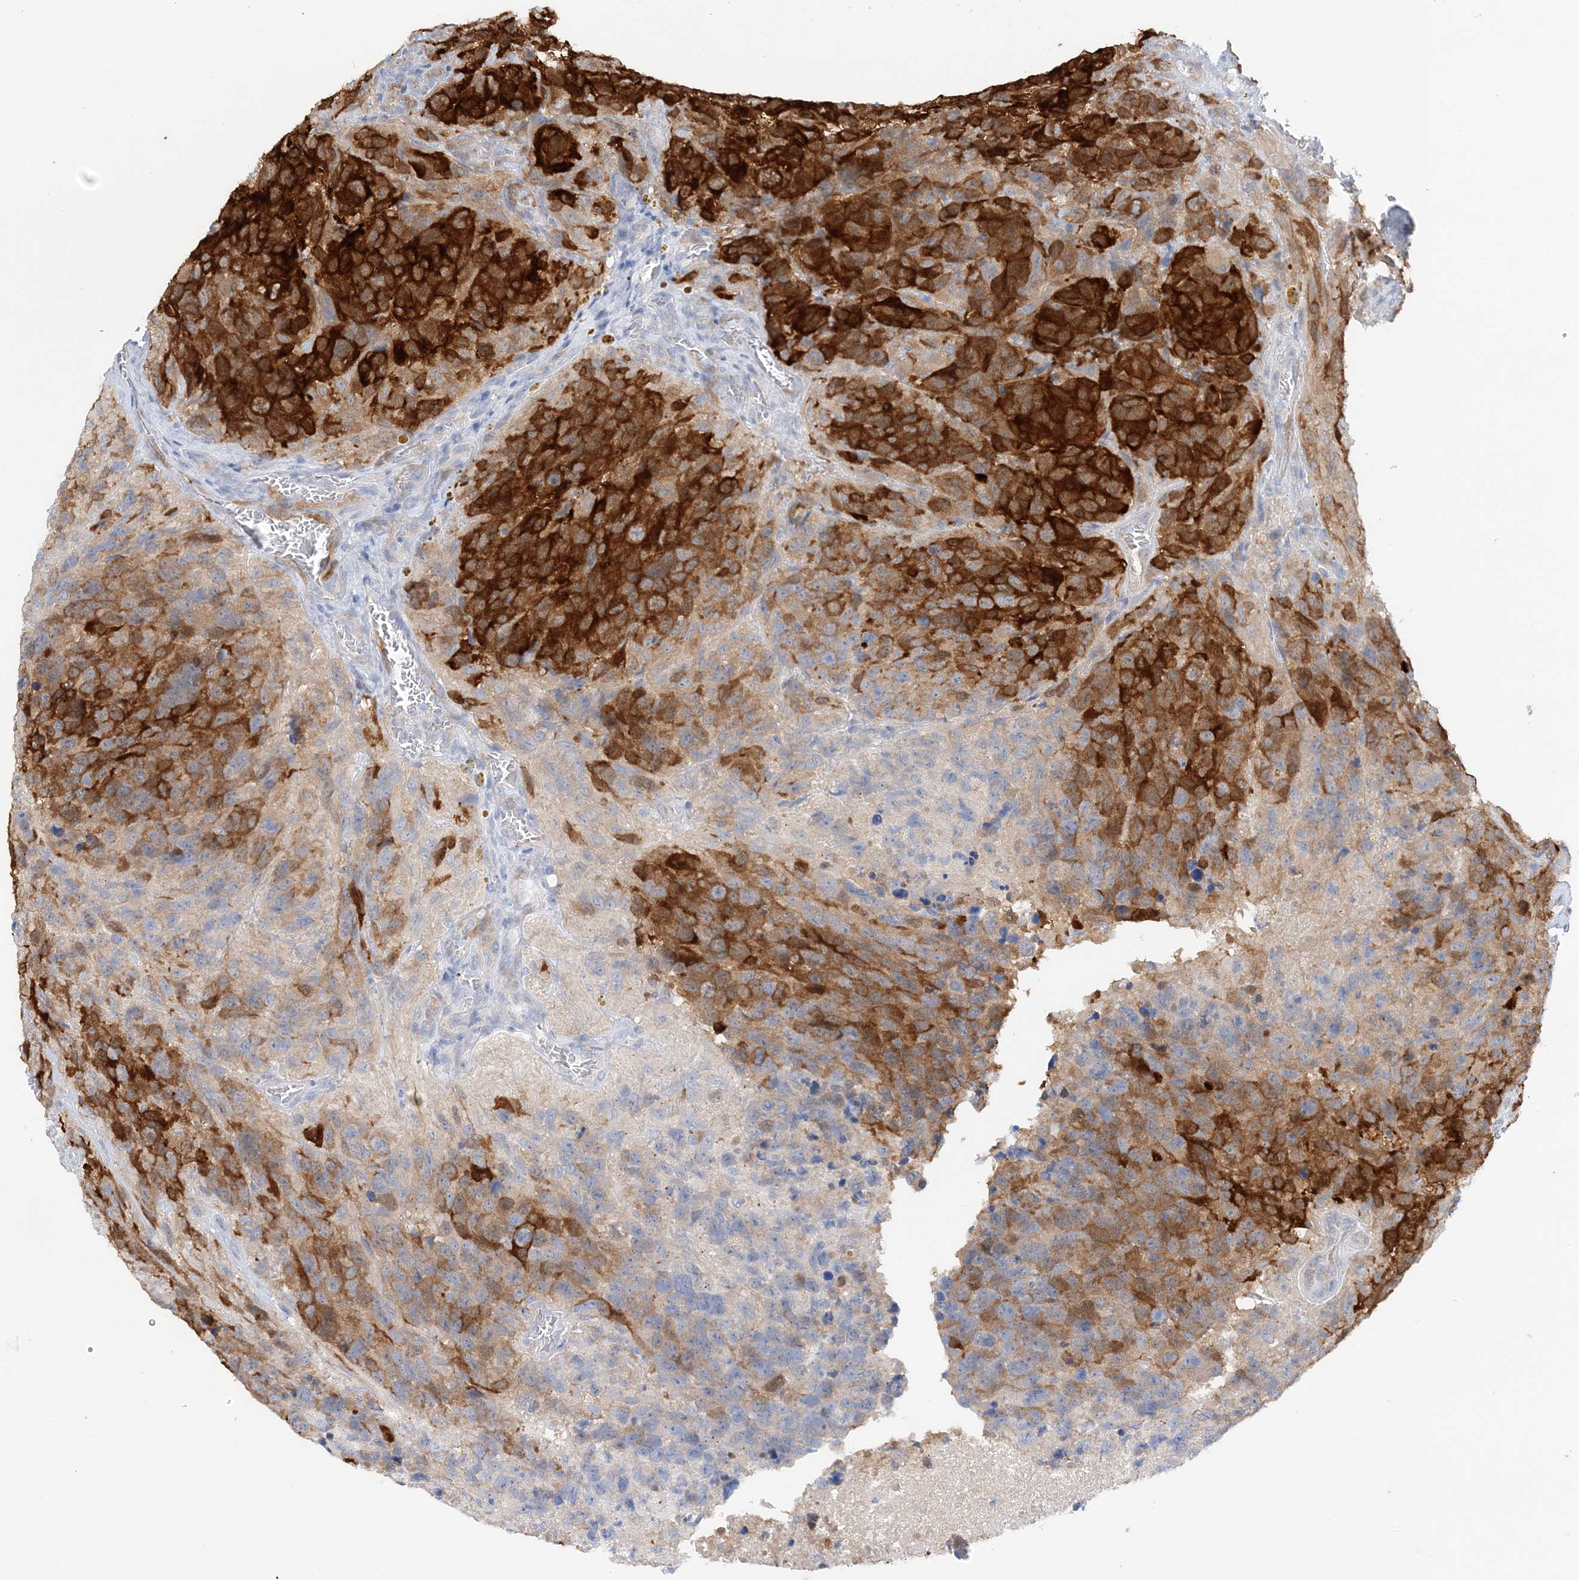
{"staining": {"intensity": "strong", "quantity": "25%-75%", "location": "cytoplasmic/membranous"}, "tissue": "glioma", "cell_type": "Tumor cells", "image_type": "cancer", "snomed": [{"axis": "morphology", "description": "Glioma, malignant, High grade"}, {"axis": "topography", "description": "Brain"}], "caption": "Malignant high-grade glioma stained with DAB immunohistochemistry (IHC) reveals high levels of strong cytoplasmic/membranous staining in approximately 25%-75% of tumor cells. Immunohistochemistry (ihc) stains the protein of interest in brown and the nuclei are stained blue.", "gene": "HMGCS1", "patient": {"sex": "male", "age": 69}}